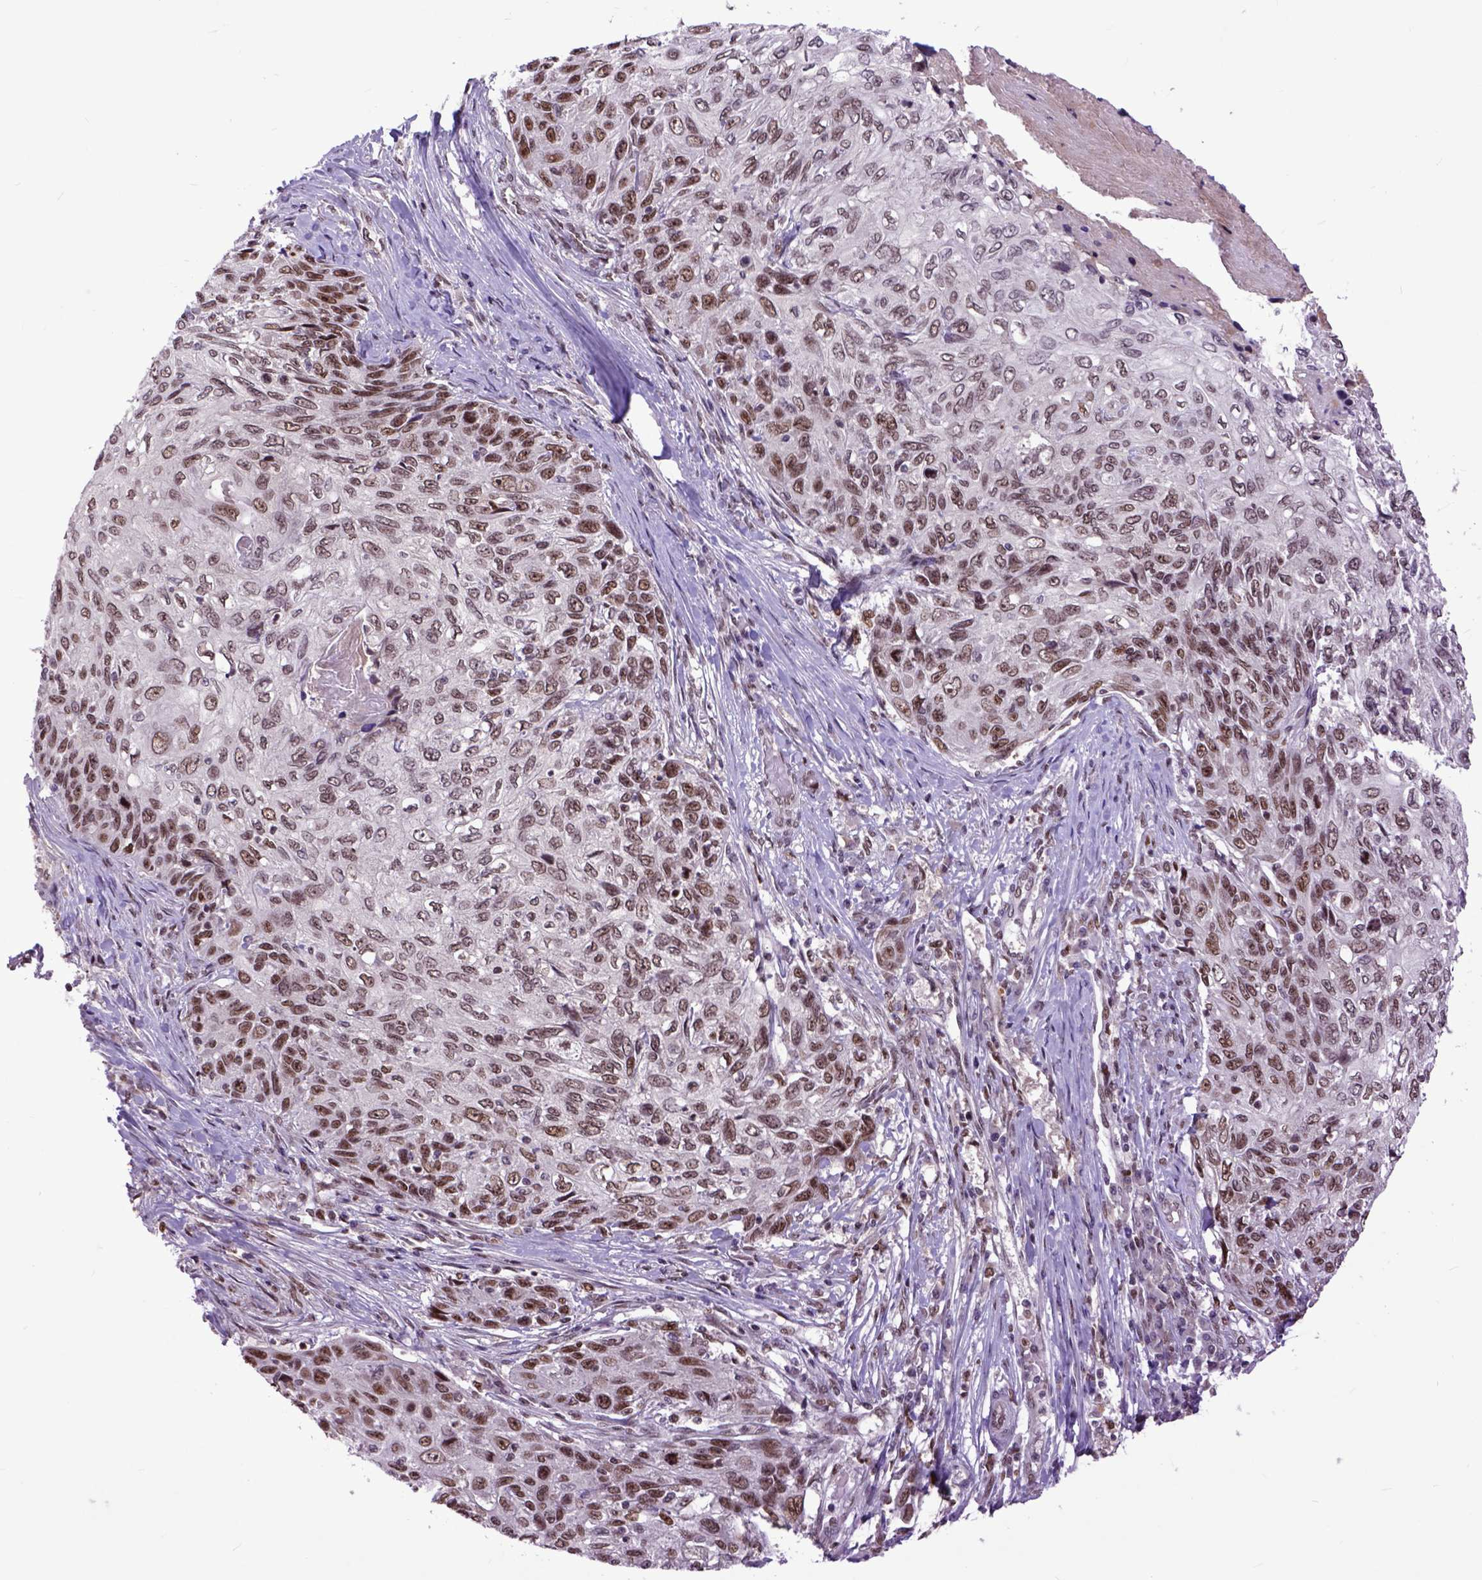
{"staining": {"intensity": "moderate", "quantity": ">75%", "location": "nuclear"}, "tissue": "skin cancer", "cell_type": "Tumor cells", "image_type": "cancer", "snomed": [{"axis": "morphology", "description": "Squamous cell carcinoma, NOS"}, {"axis": "topography", "description": "Skin"}], "caption": "A medium amount of moderate nuclear positivity is appreciated in about >75% of tumor cells in skin cancer (squamous cell carcinoma) tissue.", "gene": "RCC2", "patient": {"sex": "male", "age": 92}}